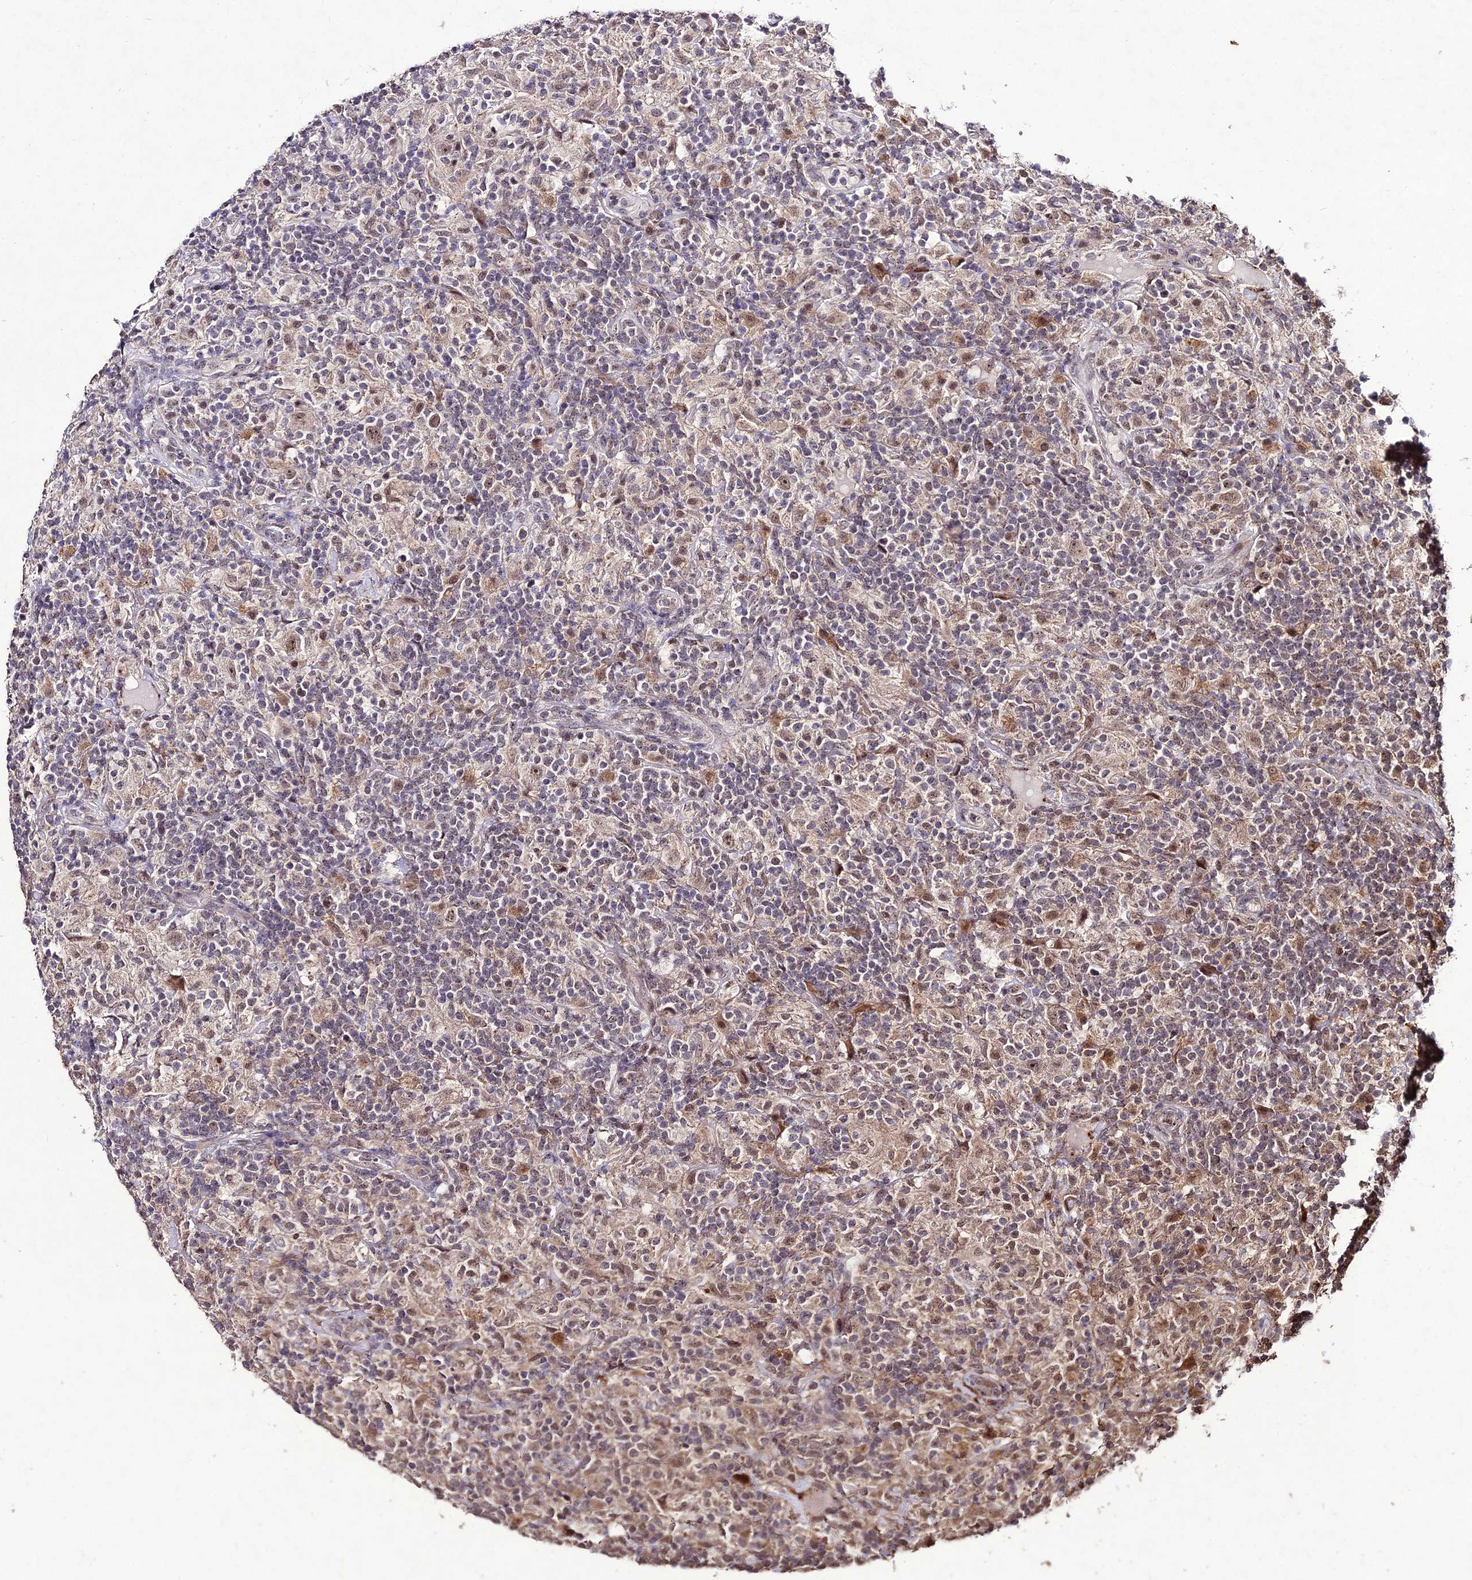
{"staining": {"intensity": "moderate", "quantity": ">75%", "location": "nuclear"}, "tissue": "lymphoma", "cell_type": "Tumor cells", "image_type": "cancer", "snomed": [{"axis": "morphology", "description": "Hodgkin's disease, NOS"}, {"axis": "topography", "description": "Lymph node"}], "caption": "Protein staining of Hodgkin's disease tissue reveals moderate nuclear expression in approximately >75% of tumor cells.", "gene": "ZNF766", "patient": {"sex": "male", "age": 70}}